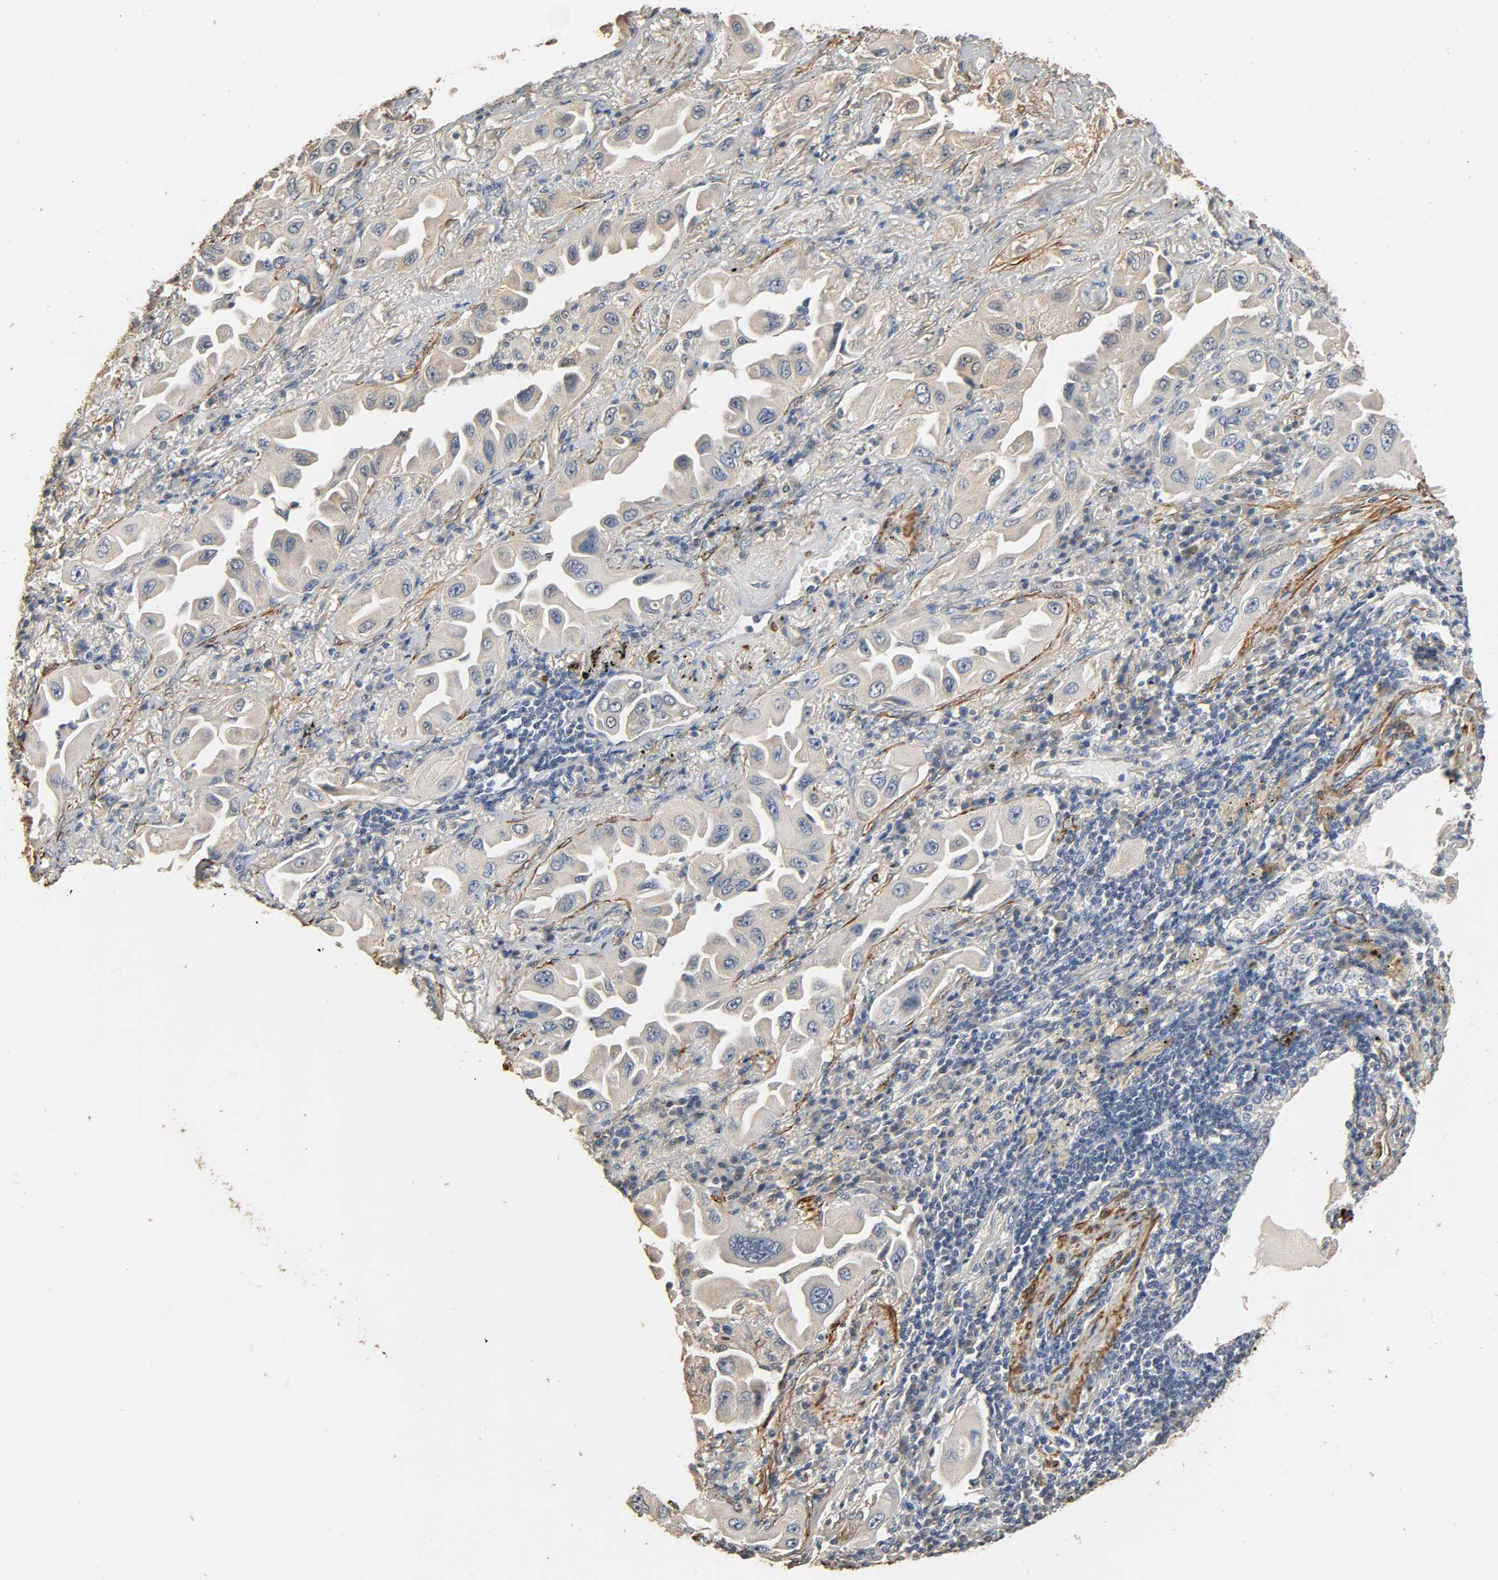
{"staining": {"intensity": "weak", "quantity": ">75%", "location": "cytoplasmic/membranous"}, "tissue": "lung cancer", "cell_type": "Tumor cells", "image_type": "cancer", "snomed": [{"axis": "morphology", "description": "Adenocarcinoma, NOS"}, {"axis": "topography", "description": "Lung"}], "caption": "The immunohistochemical stain highlights weak cytoplasmic/membranous expression in tumor cells of lung cancer tissue. (Brightfield microscopy of DAB IHC at high magnification).", "gene": "GSTA3", "patient": {"sex": "female", "age": 65}}